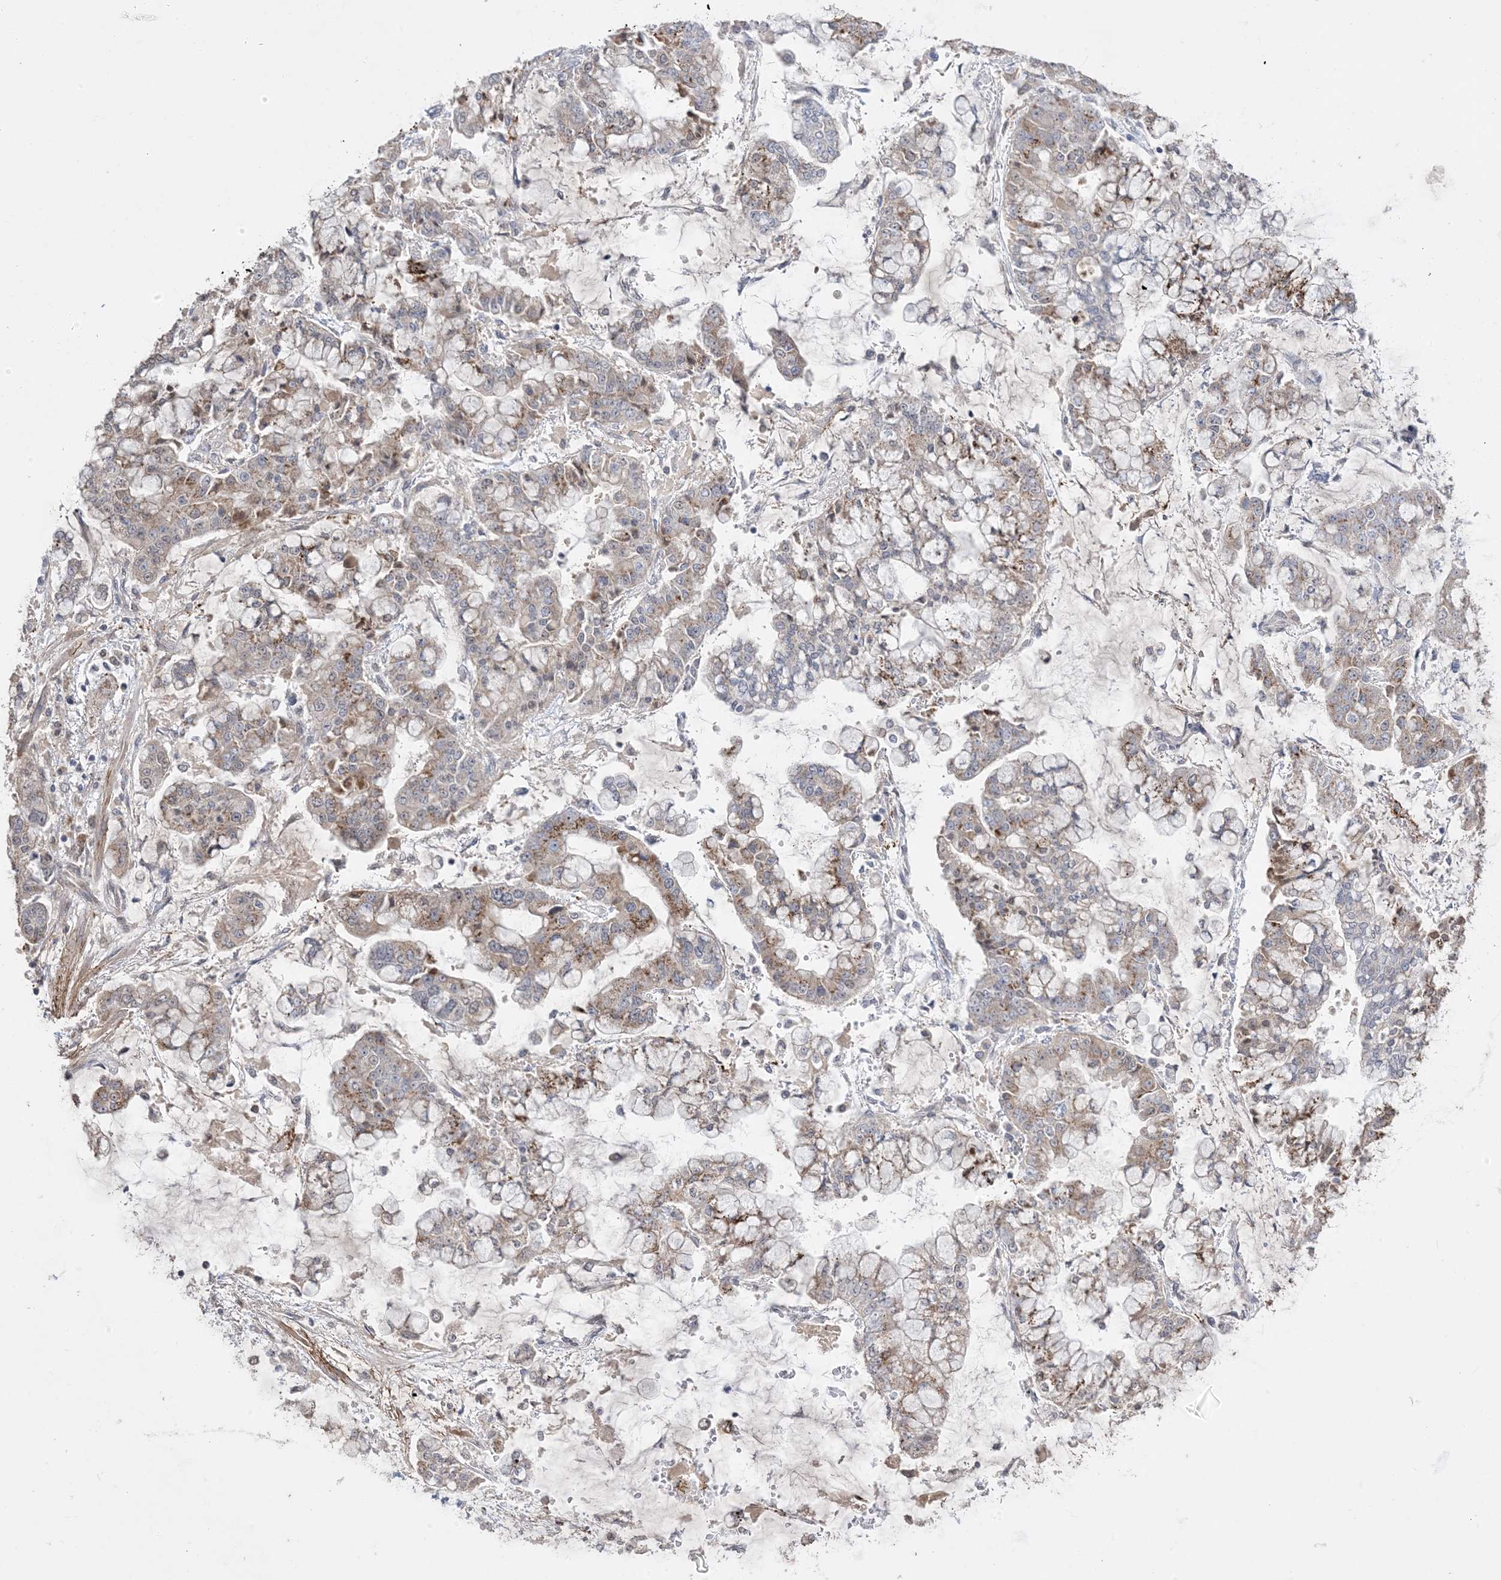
{"staining": {"intensity": "moderate", "quantity": "25%-75%", "location": "cytoplasmic/membranous"}, "tissue": "stomach cancer", "cell_type": "Tumor cells", "image_type": "cancer", "snomed": [{"axis": "morphology", "description": "Normal tissue, NOS"}, {"axis": "morphology", "description": "Adenocarcinoma, NOS"}, {"axis": "topography", "description": "Stomach, upper"}, {"axis": "topography", "description": "Stomach"}], "caption": "This histopathology image demonstrates stomach adenocarcinoma stained with immunohistochemistry (IHC) to label a protein in brown. The cytoplasmic/membranous of tumor cells show moderate positivity for the protein. Nuclei are counter-stained blue.", "gene": "XRN1", "patient": {"sex": "male", "age": 76}}